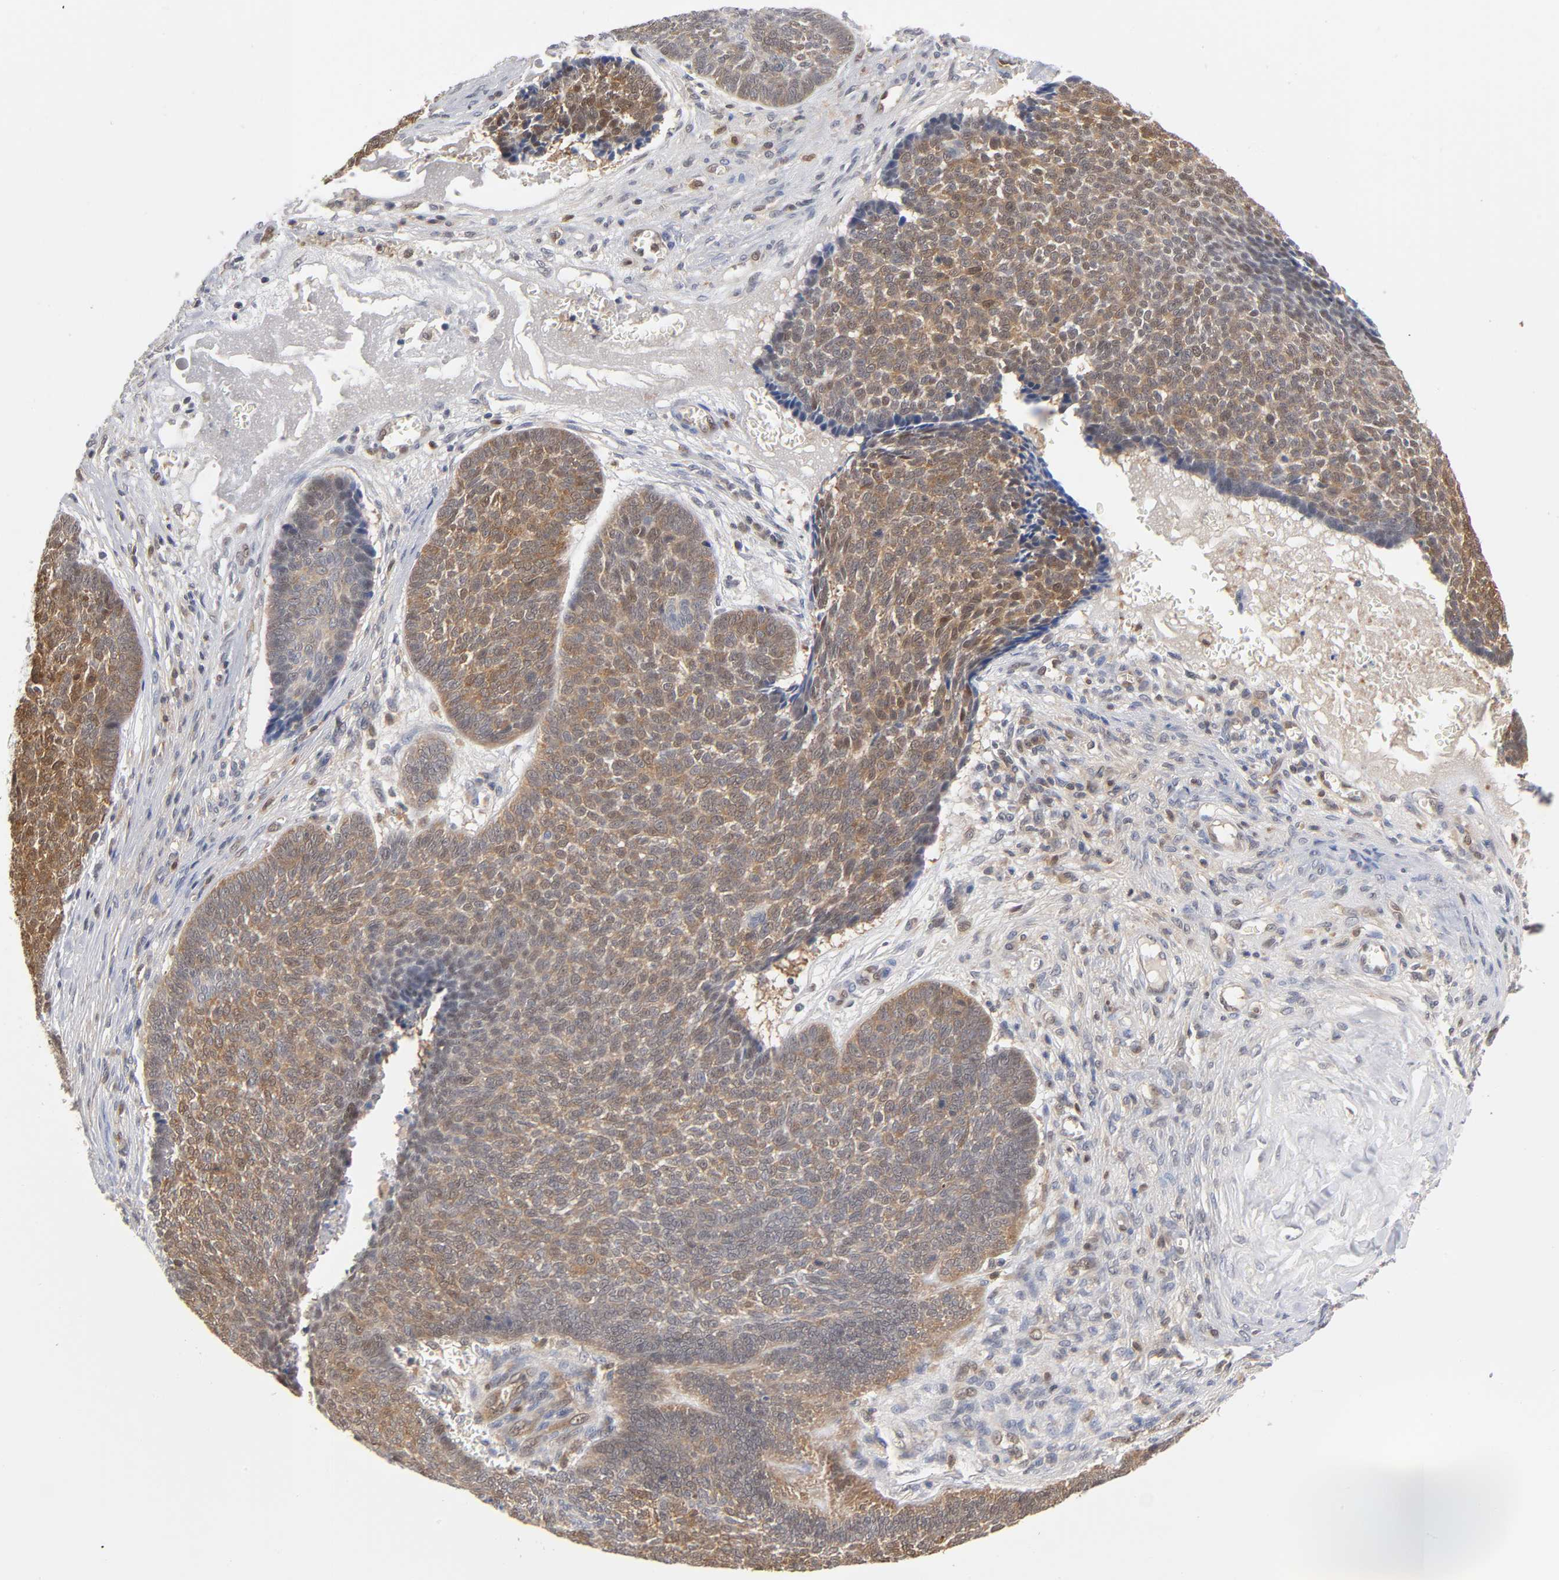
{"staining": {"intensity": "moderate", "quantity": ">75%", "location": "cytoplasmic/membranous"}, "tissue": "skin cancer", "cell_type": "Tumor cells", "image_type": "cancer", "snomed": [{"axis": "morphology", "description": "Basal cell carcinoma"}, {"axis": "topography", "description": "Skin"}], "caption": "A histopathology image of skin cancer (basal cell carcinoma) stained for a protein shows moderate cytoplasmic/membranous brown staining in tumor cells. Using DAB (3,3'-diaminobenzidine) (brown) and hematoxylin (blue) stains, captured at high magnification using brightfield microscopy.", "gene": "DFFB", "patient": {"sex": "male", "age": 84}}